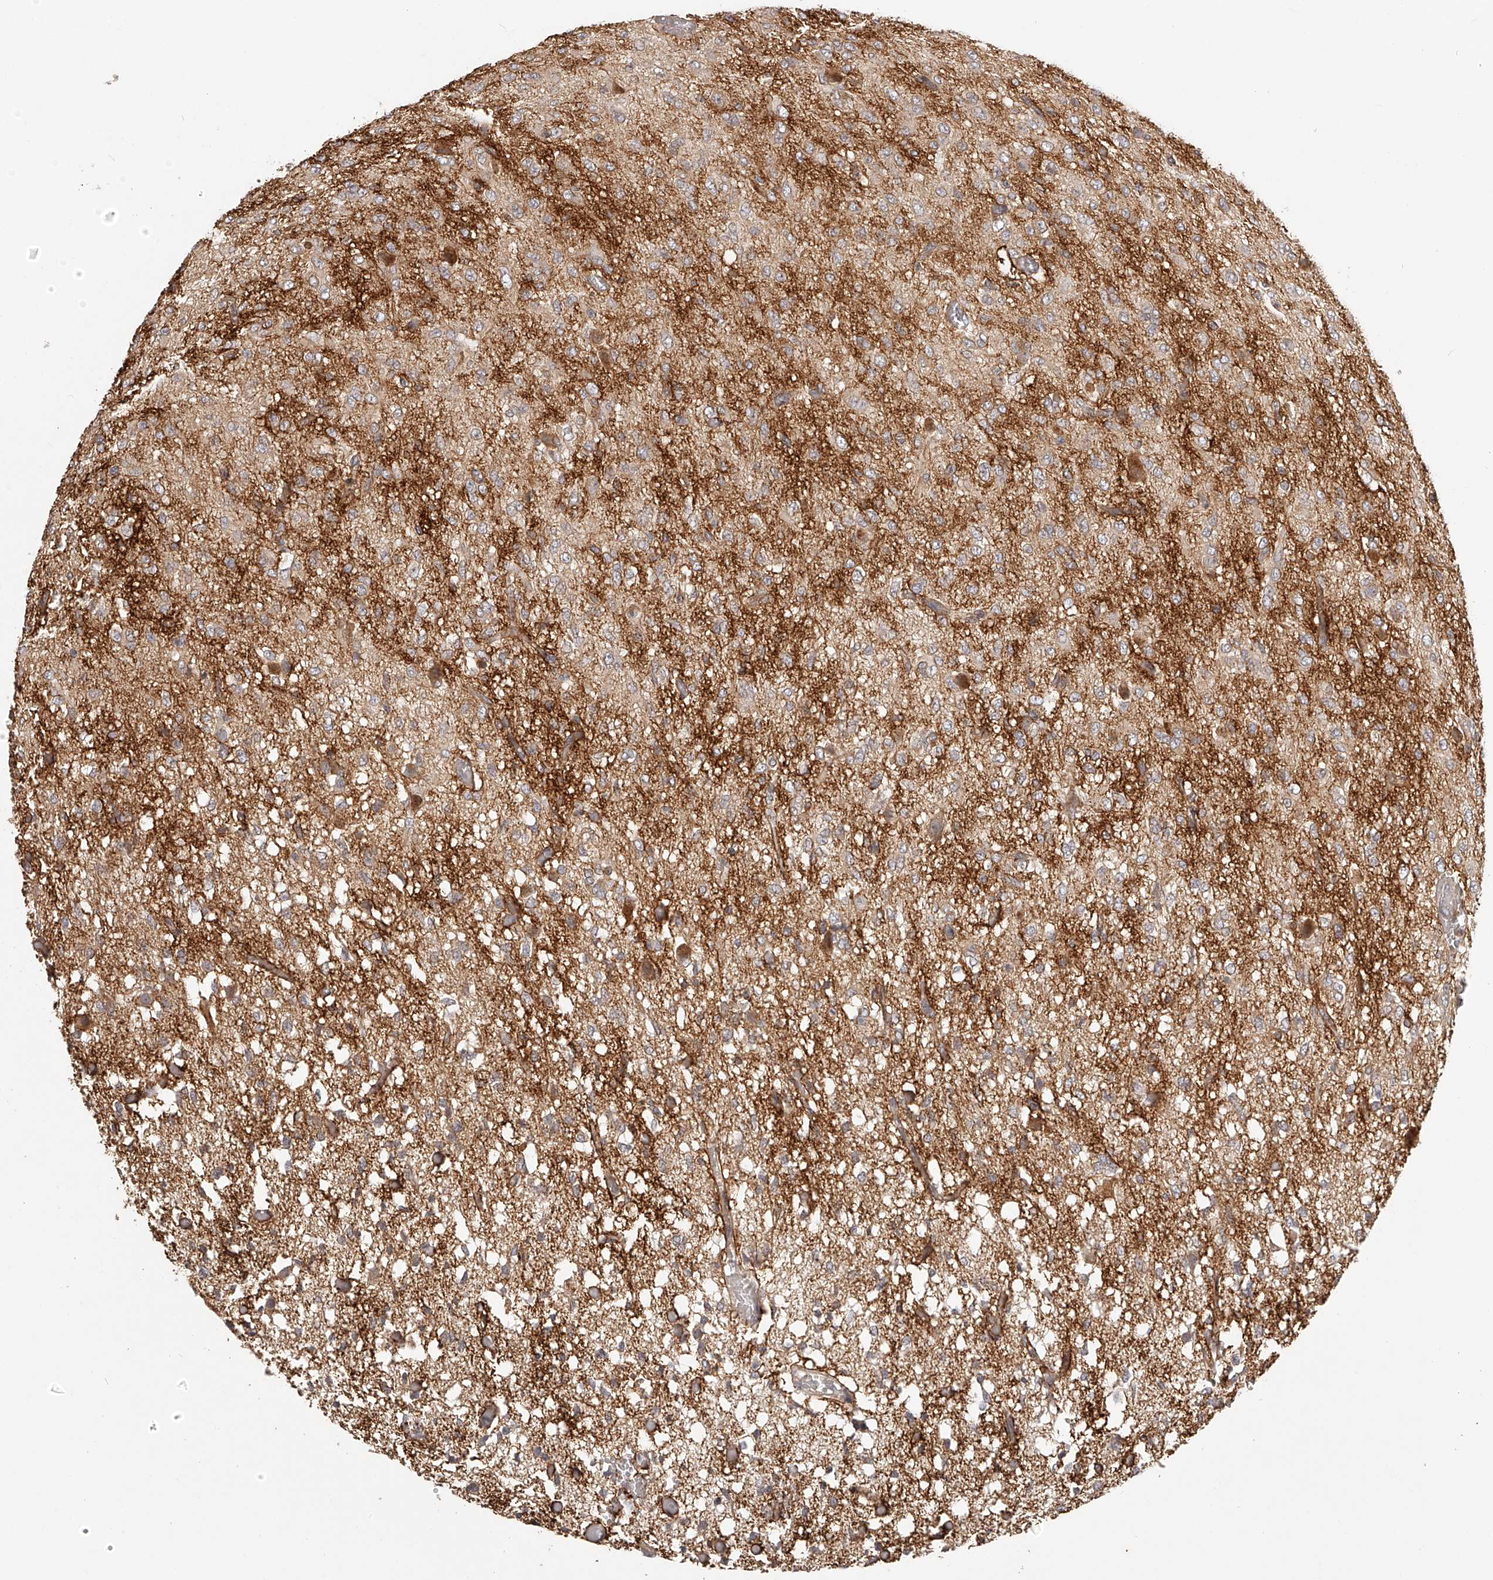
{"staining": {"intensity": "weak", "quantity": "<25%", "location": "cytoplasmic/membranous"}, "tissue": "glioma", "cell_type": "Tumor cells", "image_type": "cancer", "snomed": [{"axis": "morphology", "description": "Glioma, malignant, High grade"}, {"axis": "topography", "description": "Brain"}], "caption": "A high-resolution histopathology image shows IHC staining of glioma, which shows no significant positivity in tumor cells.", "gene": "ZNF582", "patient": {"sex": "female", "age": 59}}